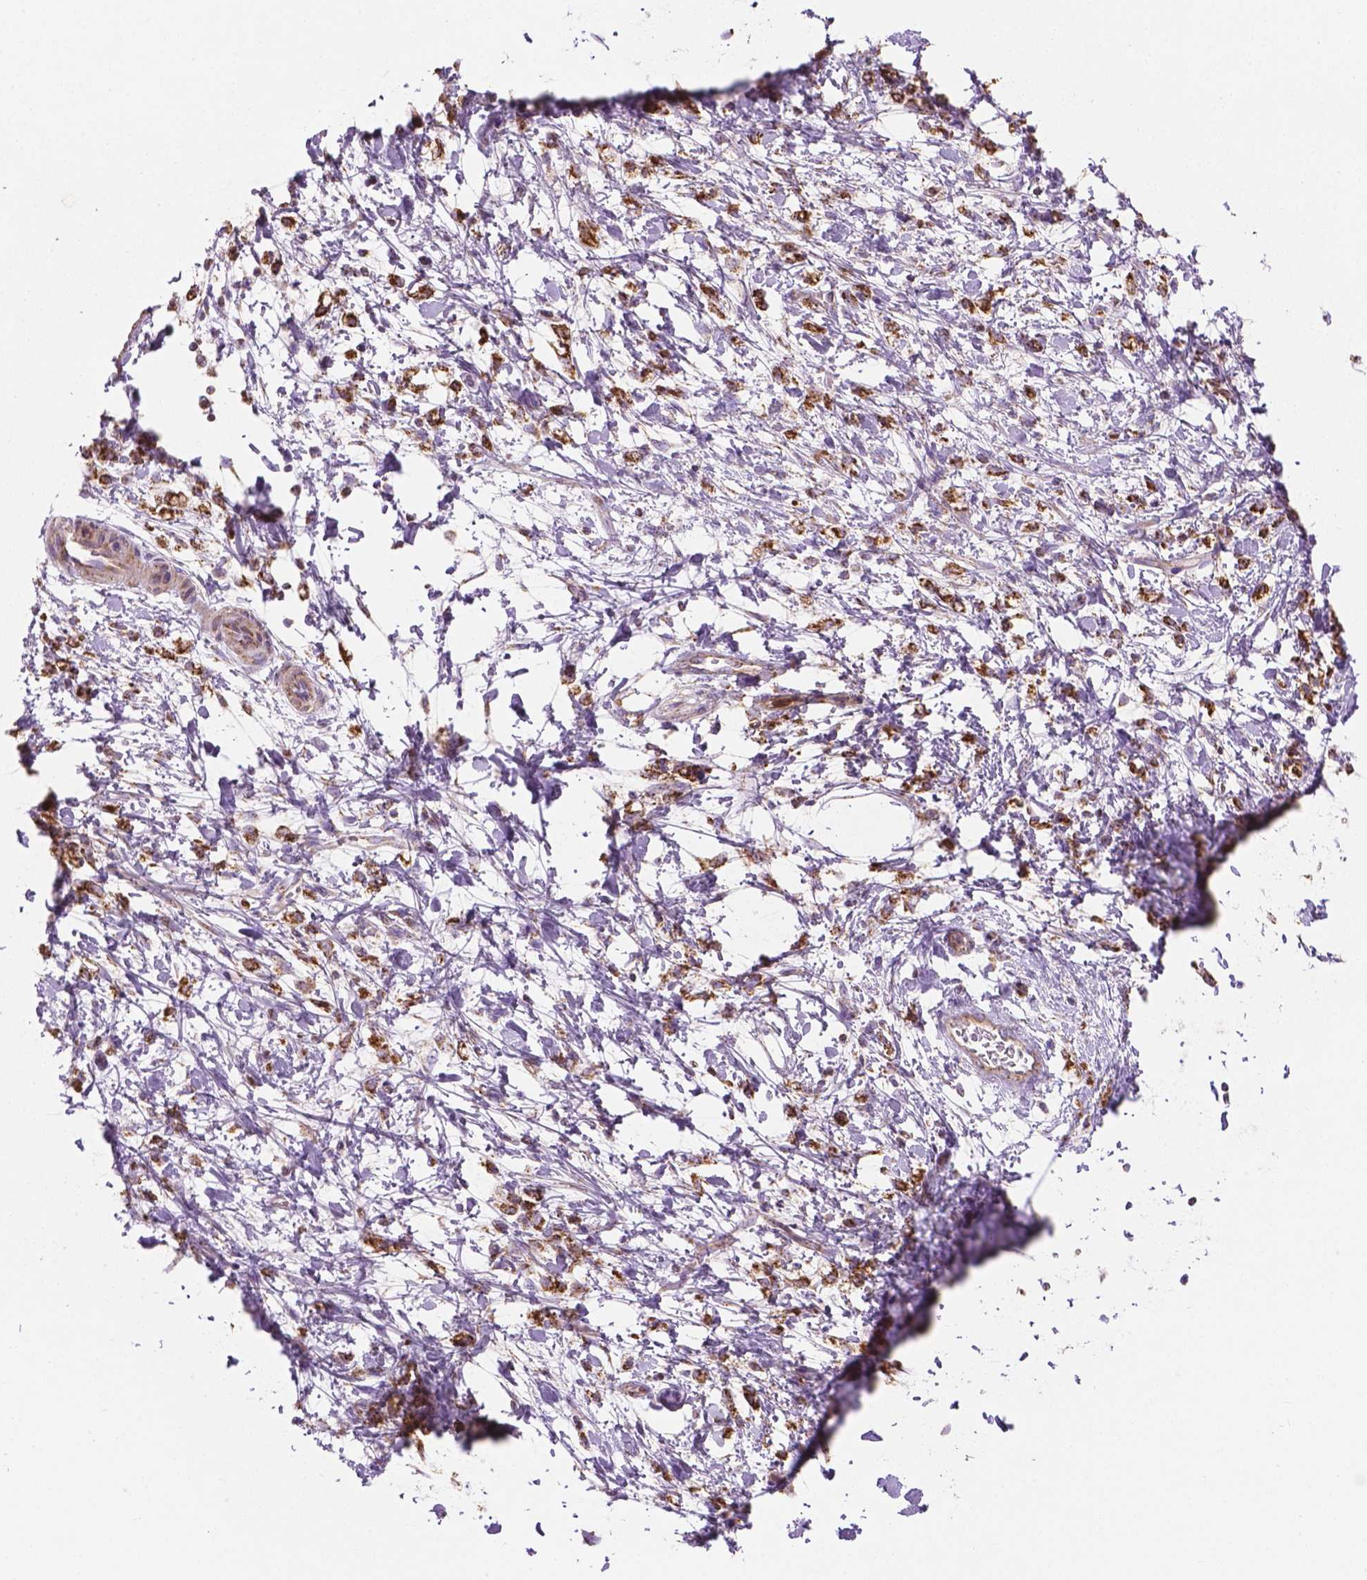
{"staining": {"intensity": "strong", "quantity": ">75%", "location": "cytoplasmic/membranous"}, "tissue": "stomach cancer", "cell_type": "Tumor cells", "image_type": "cancer", "snomed": [{"axis": "morphology", "description": "Adenocarcinoma, NOS"}, {"axis": "topography", "description": "Stomach"}], "caption": "The immunohistochemical stain highlights strong cytoplasmic/membranous staining in tumor cells of stomach cancer (adenocarcinoma) tissue. (IHC, brightfield microscopy, high magnification).", "gene": "PIBF1", "patient": {"sex": "female", "age": 60}}